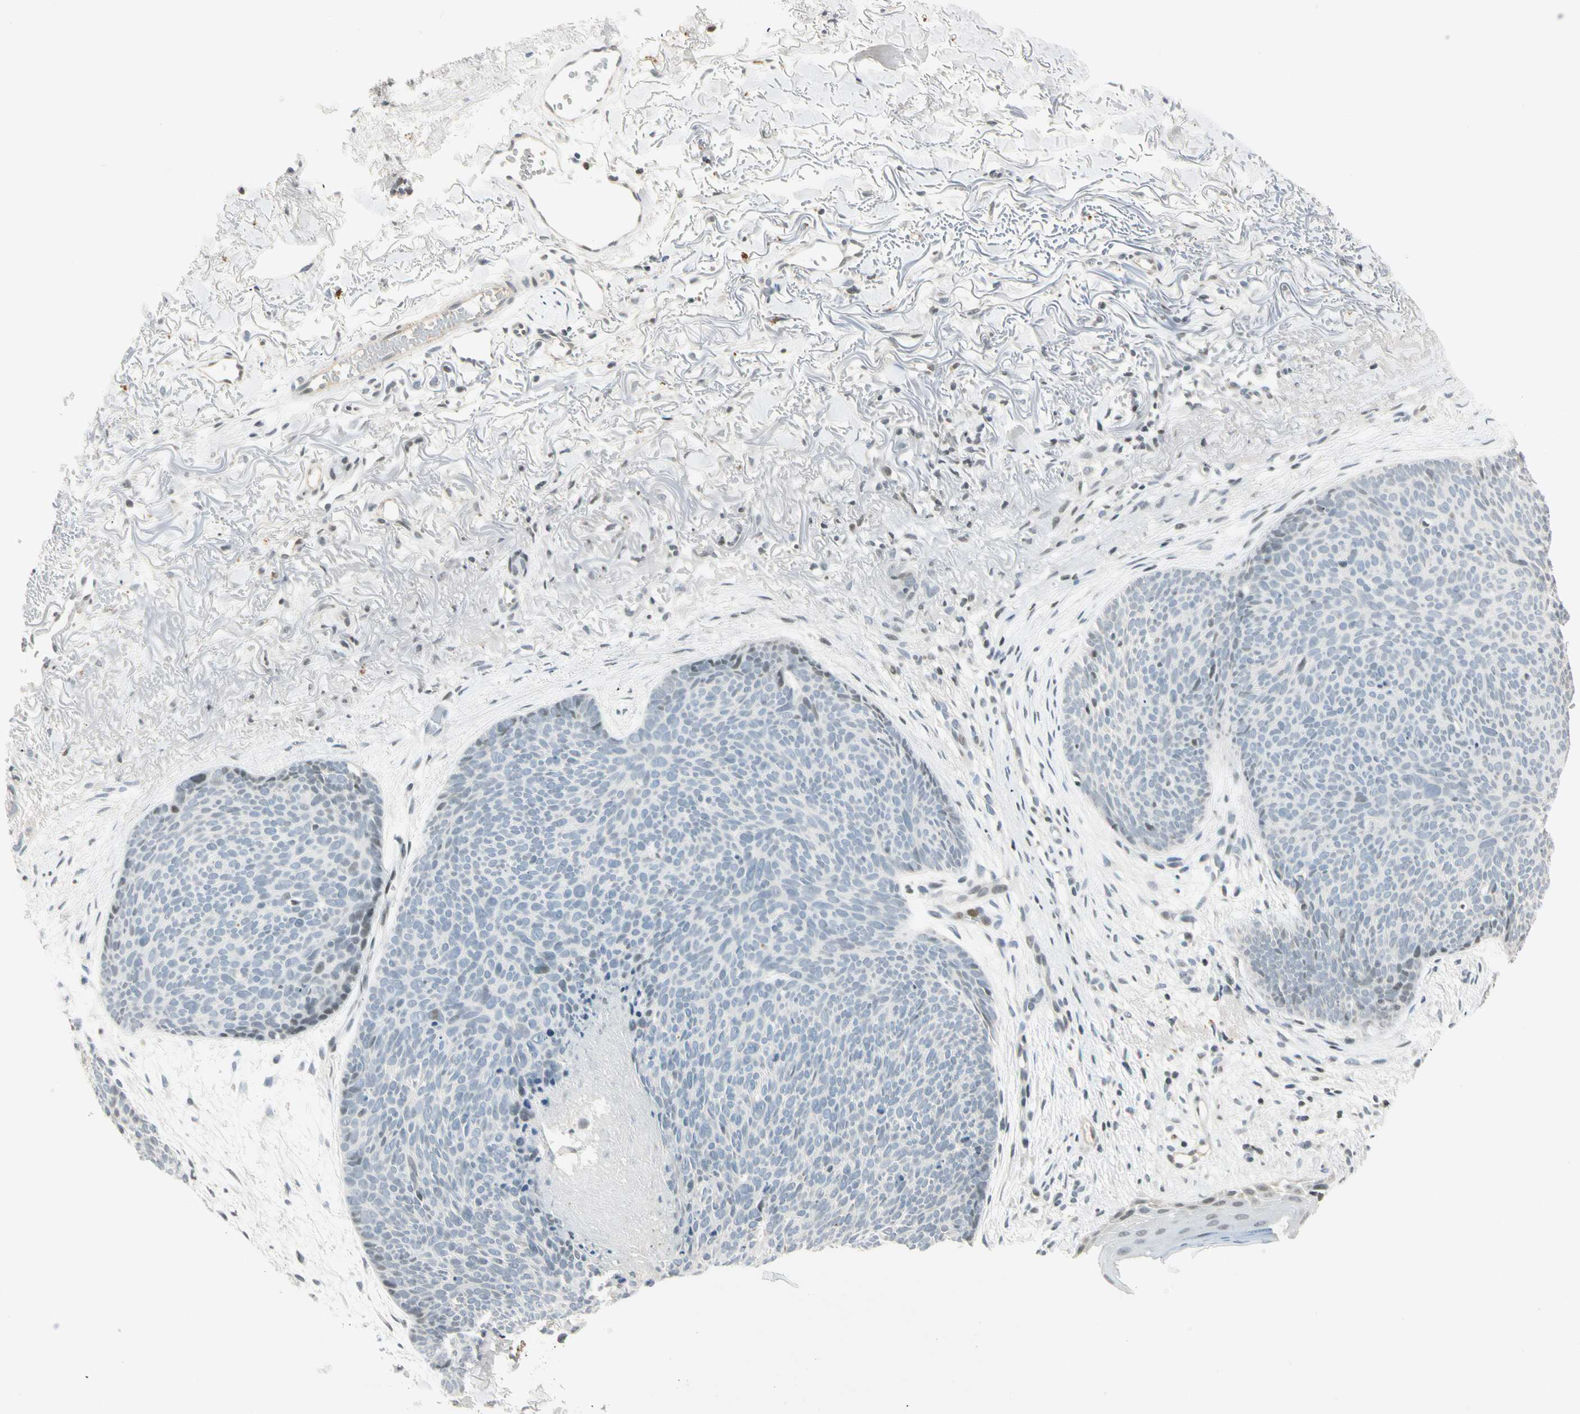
{"staining": {"intensity": "weak", "quantity": "<25%", "location": "nuclear"}, "tissue": "skin cancer", "cell_type": "Tumor cells", "image_type": "cancer", "snomed": [{"axis": "morphology", "description": "Normal tissue, NOS"}, {"axis": "morphology", "description": "Basal cell carcinoma"}, {"axis": "topography", "description": "Skin"}], "caption": "The image demonstrates no significant expression in tumor cells of skin cancer (basal cell carcinoma). (DAB (3,3'-diaminobenzidine) immunohistochemistry (IHC), high magnification).", "gene": "SMAD3", "patient": {"sex": "female", "age": 70}}